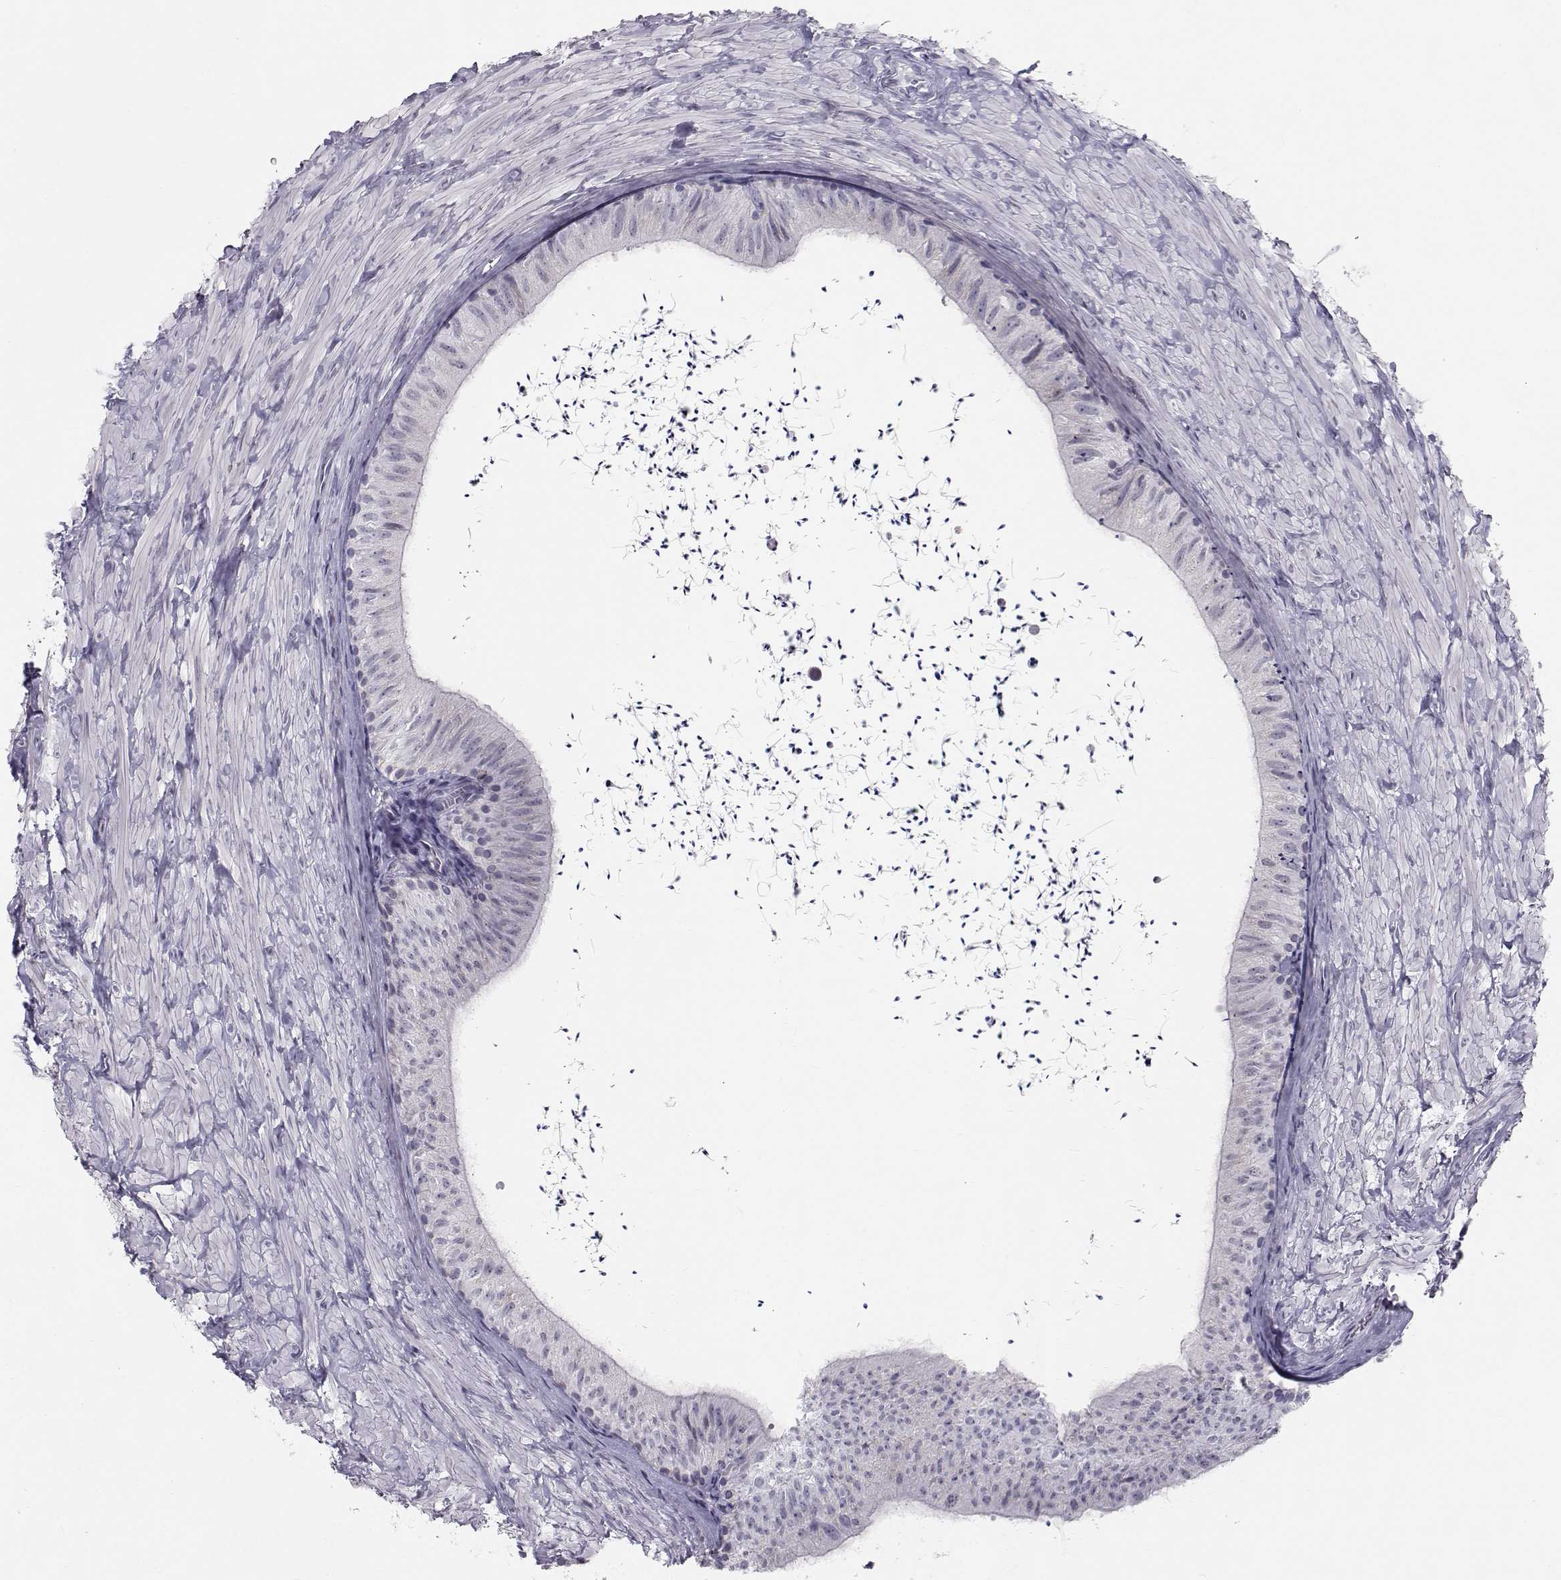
{"staining": {"intensity": "negative", "quantity": "none", "location": "none"}, "tissue": "epididymis", "cell_type": "Glandular cells", "image_type": "normal", "snomed": [{"axis": "morphology", "description": "Normal tissue, NOS"}, {"axis": "topography", "description": "Epididymis"}], "caption": "Immunohistochemistry photomicrograph of unremarkable epididymis: epididymis stained with DAB (3,3'-diaminobenzidine) demonstrates no significant protein staining in glandular cells.", "gene": "SPDYE4", "patient": {"sex": "male", "age": 32}}